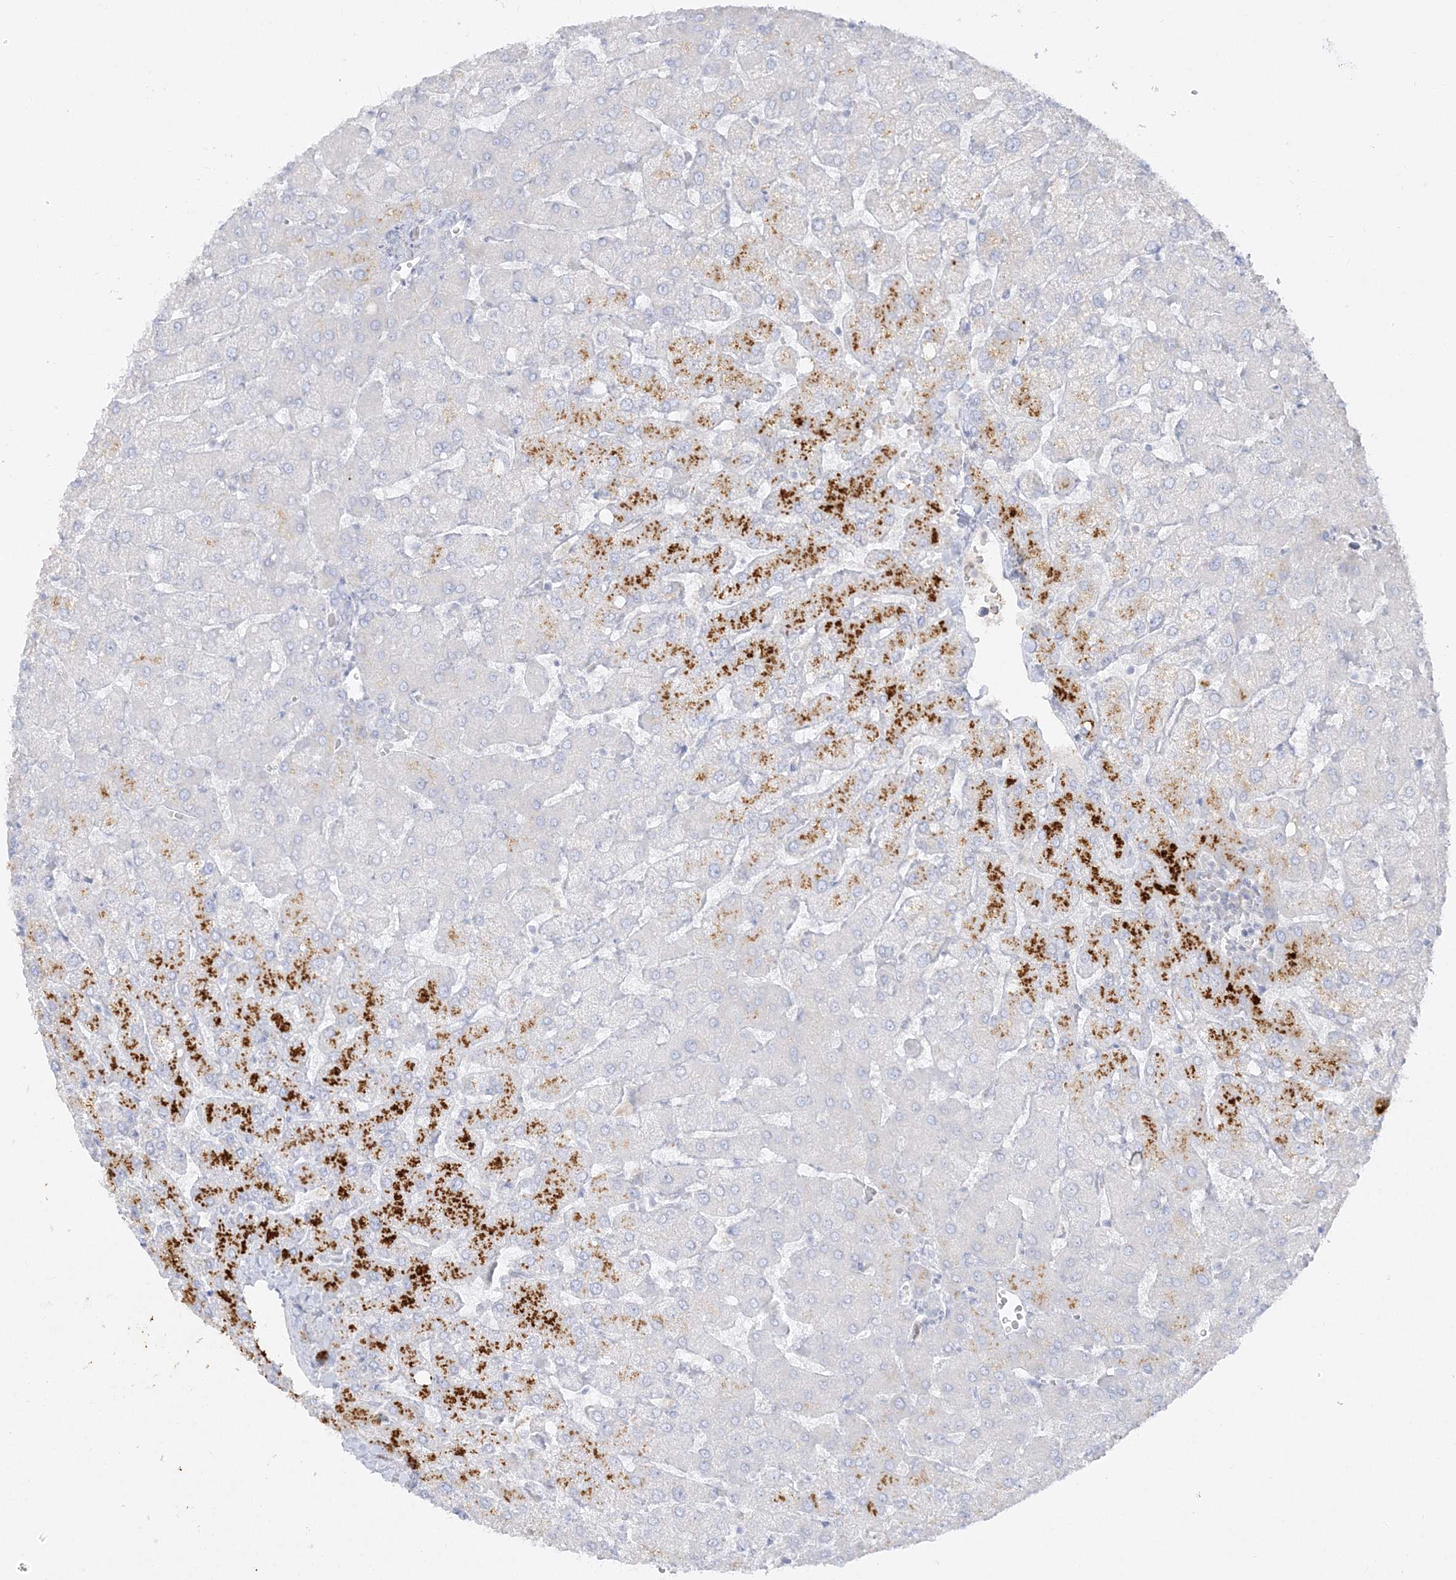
{"staining": {"intensity": "negative", "quantity": "none", "location": "none"}, "tissue": "liver", "cell_type": "Cholangiocytes", "image_type": "normal", "snomed": [{"axis": "morphology", "description": "Normal tissue, NOS"}, {"axis": "topography", "description": "Liver"}], "caption": "Immunohistochemistry photomicrograph of normal liver stained for a protein (brown), which exhibits no expression in cholangiocytes. Brightfield microscopy of IHC stained with DAB (3,3'-diaminobenzidine) (brown) and hematoxylin (blue), captured at high magnification.", "gene": "GPAT2", "patient": {"sex": "female", "age": 54}}